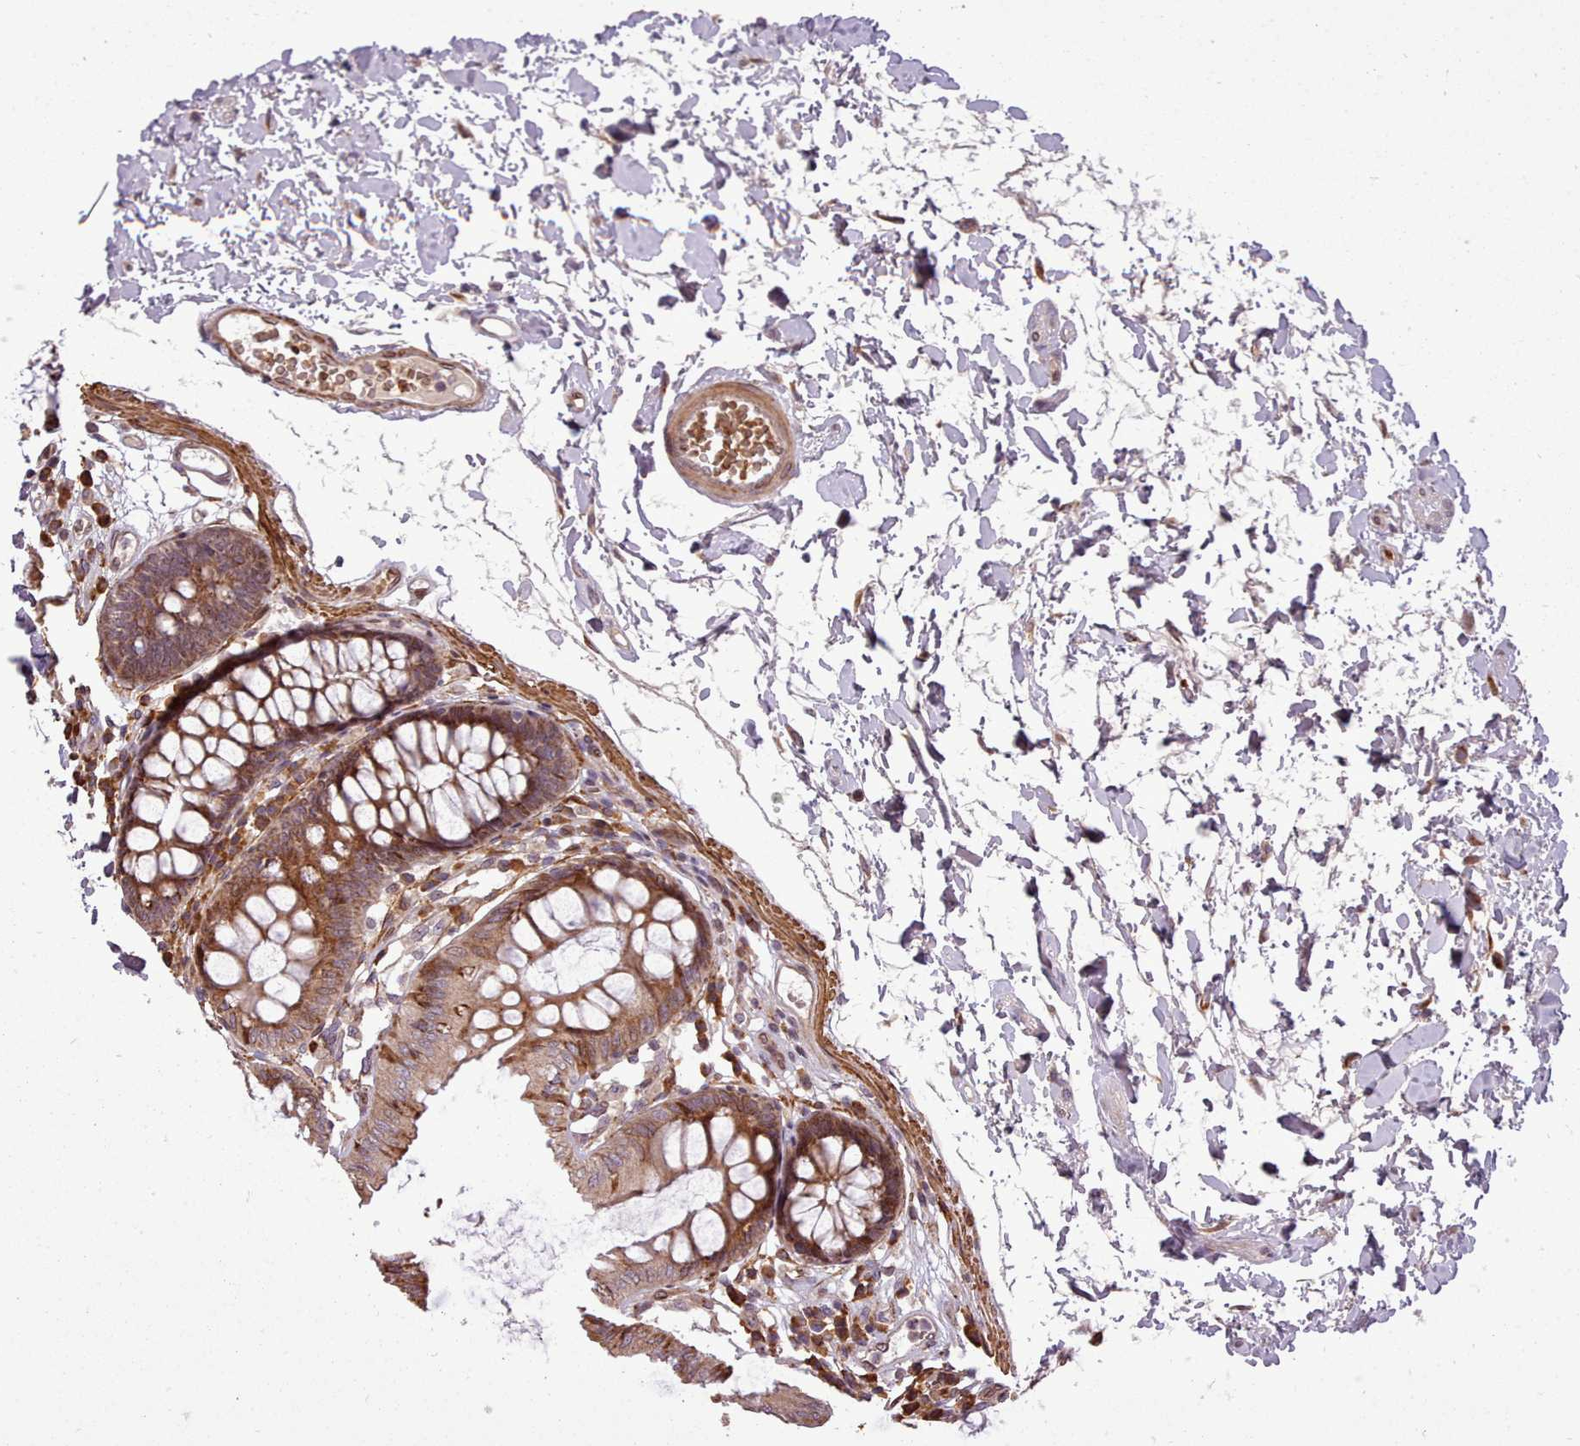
{"staining": {"intensity": "moderate", "quantity": ">75%", "location": "cytoplasmic/membranous"}, "tissue": "colon", "cell_type": "Endothelial cells", "image_type": "normal", "snomed": [{"axis": "morphology", "description": "Normal tissue, NOS"}, {"axis": "topography", "description": "Colon"}], "caption": "Protein staining of normal colon shows moderate cytoplasmic/membranous positivity in approximately >75% of endothelial cells.", "gene": "CABP1", "patient": {"sex": "male", "age": 84}}